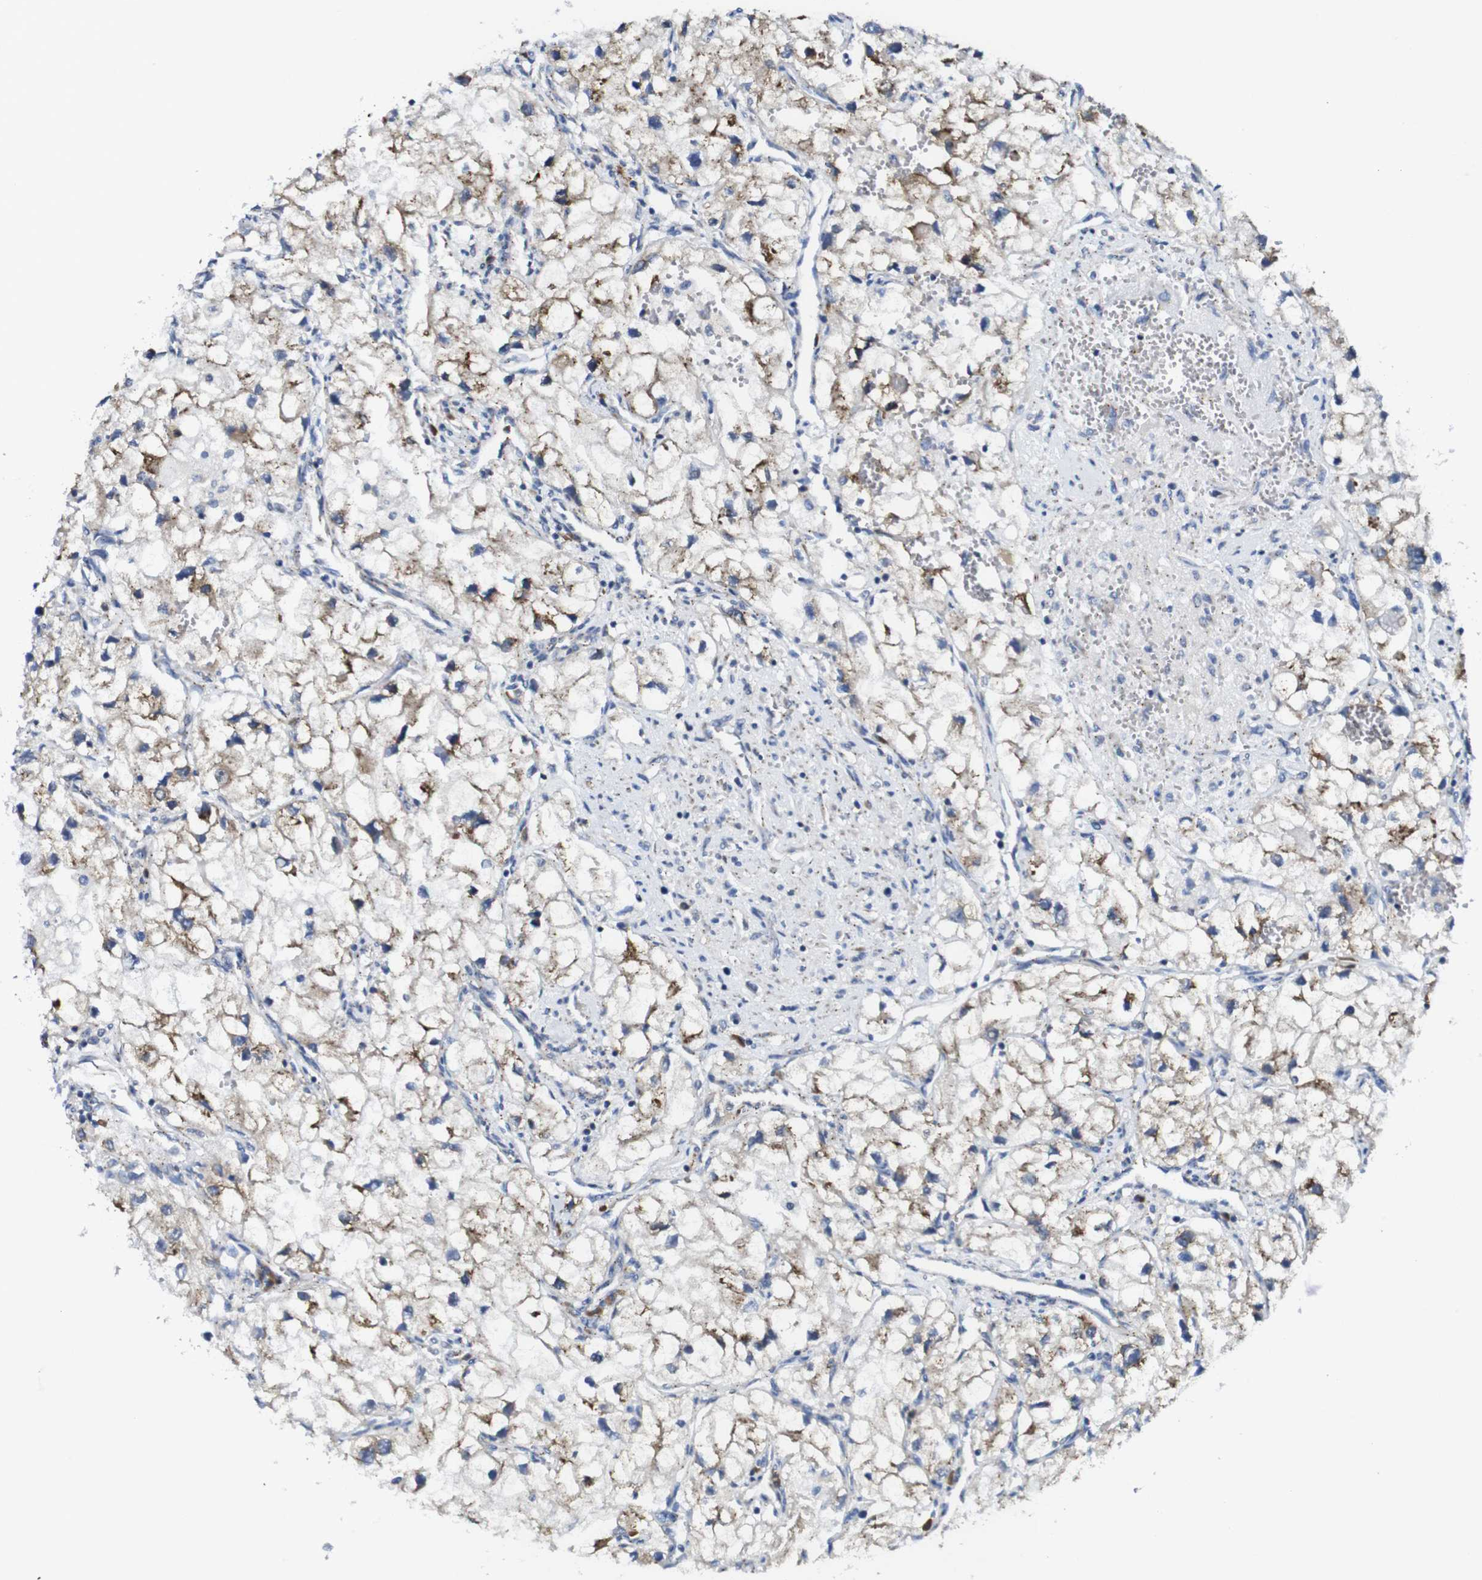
{"staining": {"intensity": "moderate", "quantity": ">75%", "location": "cytoplasmic/membranous"}, "tissue": "renal cancer", "cell_type": "Tumor cells", "image_type": "cancer", "snomed": [{"axis": "morphology", "description": "Adenocarcinoma, NOS"}, {"axis": "topography", "description": "Kidney"}], "caption": "Renal cancer (adenocarcinoma) stained for a protein (brown) reveals moderate cytoplasmic/membranous positive expression in approximately >75% of tumor cells.", "gene": "DDRGK1", "patient": {"sex": "female", "age": 70}}